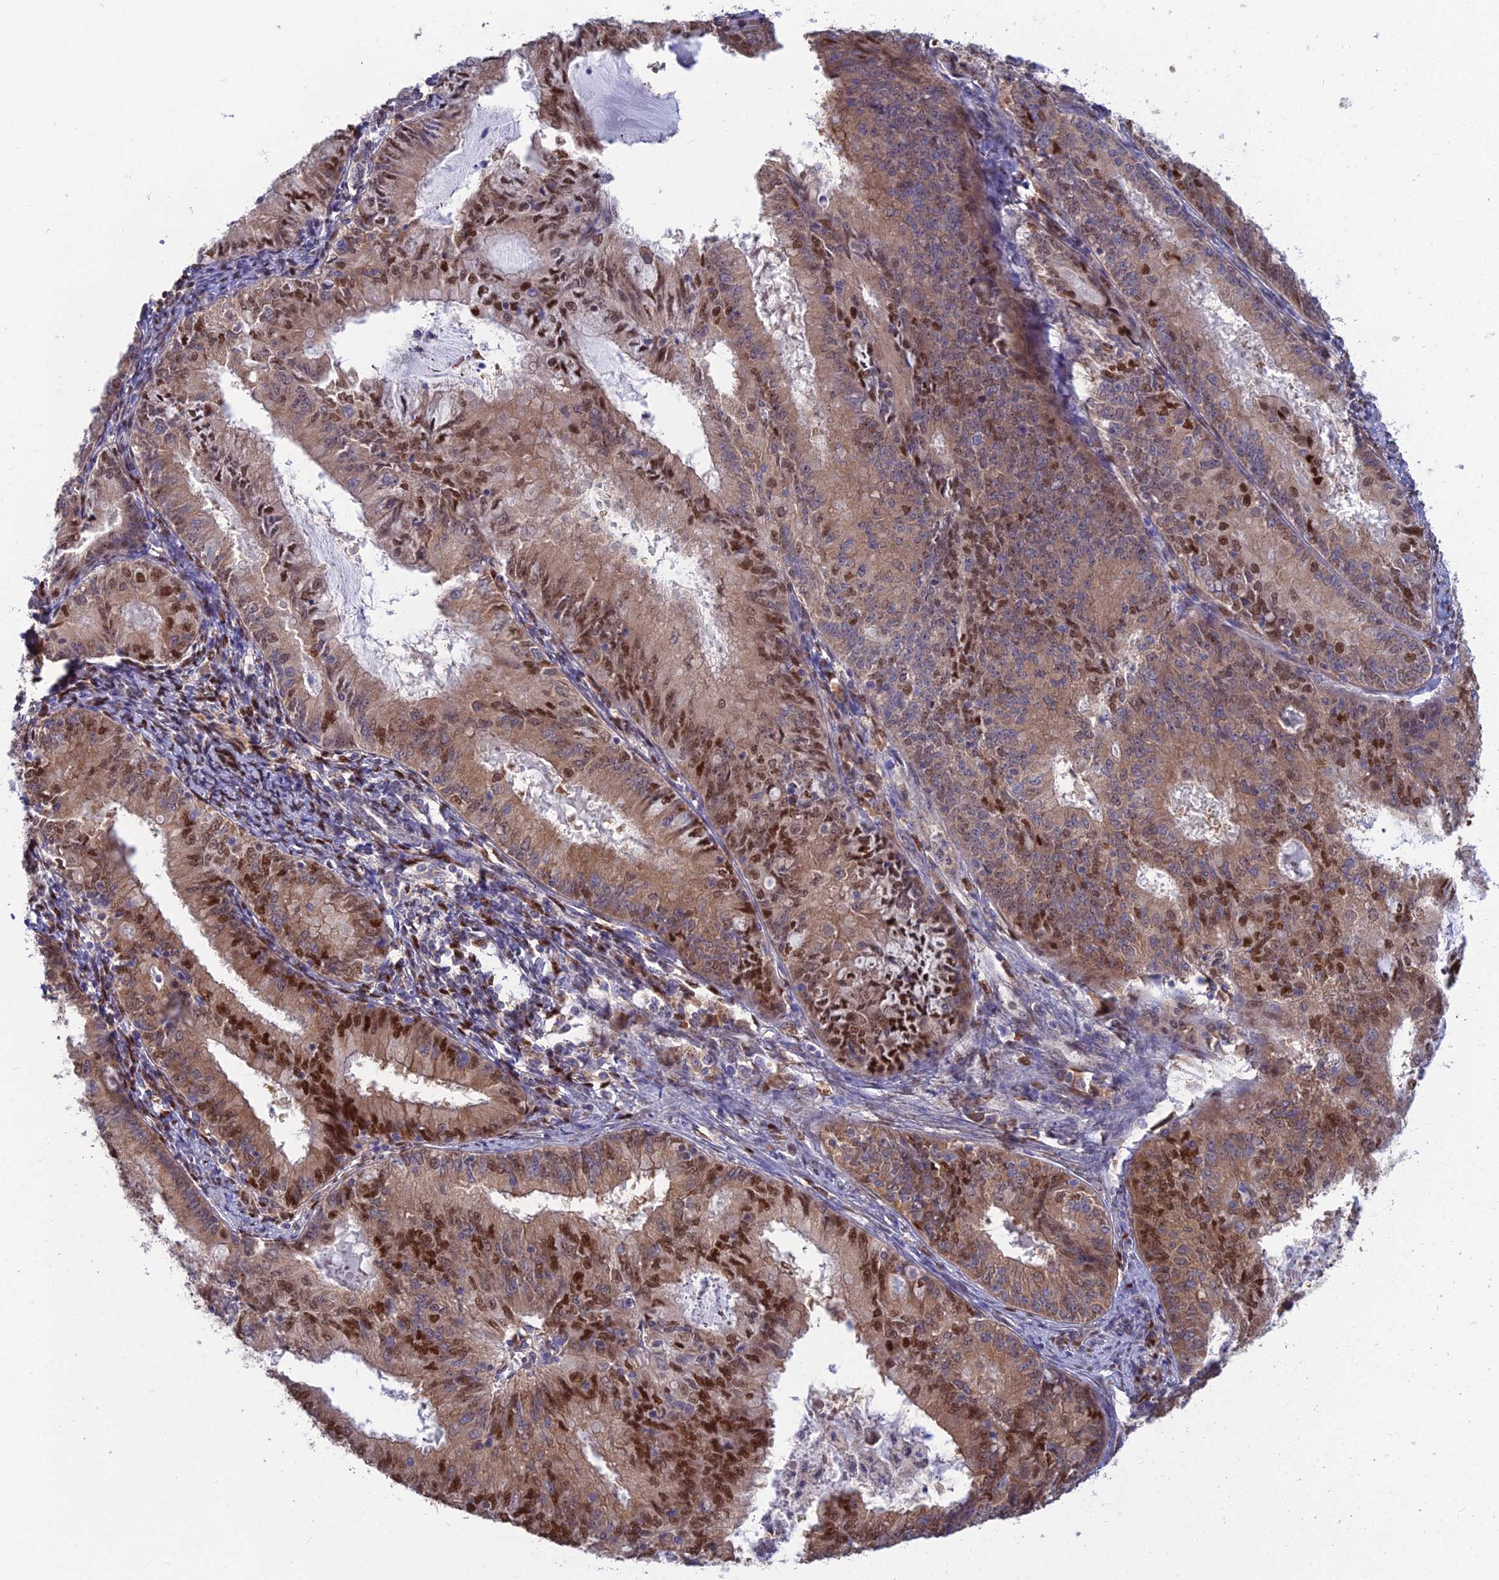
{"staining": {"intensity": "strong", "quantity": ">75%", "location": "cytoplasmic/membranous,nuclear"}, "tissue": "endometrial cancer", "cell_type": "Tumor cells", "image_type": "cancer", "snomed": [{"axis": "morphology", "description": "Adenocarcinoma, NOS"}, {"axis": "topography", "description": "Endometrium"}], "caption": "Human endometrial adenocarcinoma stained with a protein marker reveals strong staining in tumor cells.", "gene": "DNPEP", "patient": {"sex": "female", "age": 57}}